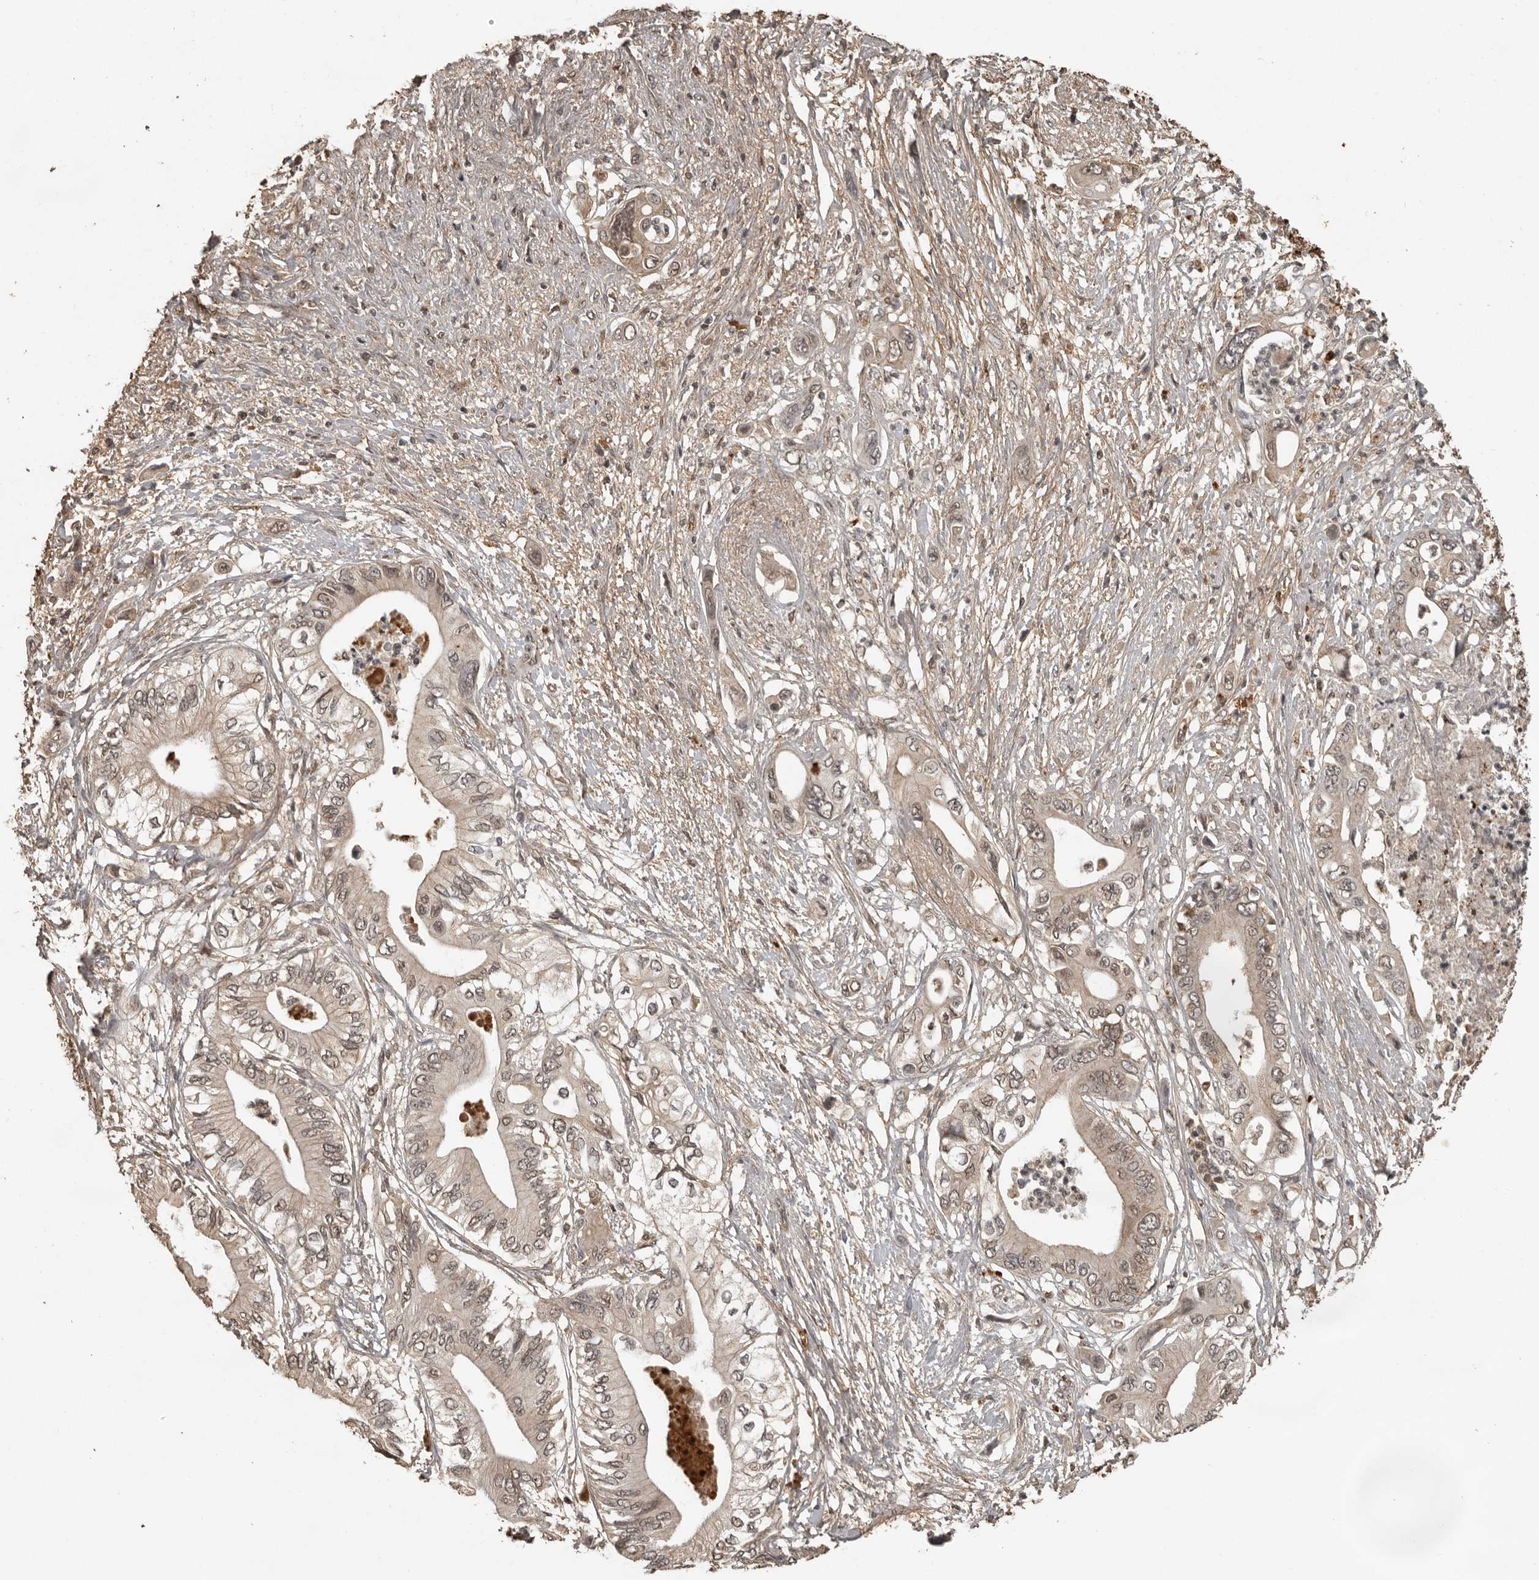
{"staining": {"intensity": "weak", "quantity": "25%-75%", "location": "cytoplasmic/membranous"}, "tissue": "pancreatic cancer", "cell_type": "Tumor cells", "image_type": "cancer", "snomed": [{"axis": "morphology", "description": "Adenocarcinoma, NOS"}, {"axis": "topography", "description": "Pancreas"}], "caption": "Immunohistochemistry micrograph of neoplastic tissue: pancreatic cancer (adenocarcinoma) stained using immunohistochemistry (IHC) shows low levels of weak protein expression localized specifically in the cytoplasmic/membranous of tumor cells, appearing as a cytoplasmic/membranous brown color.", "gene": "CTF1", "patient": {"sex": "male", "age": 66}}